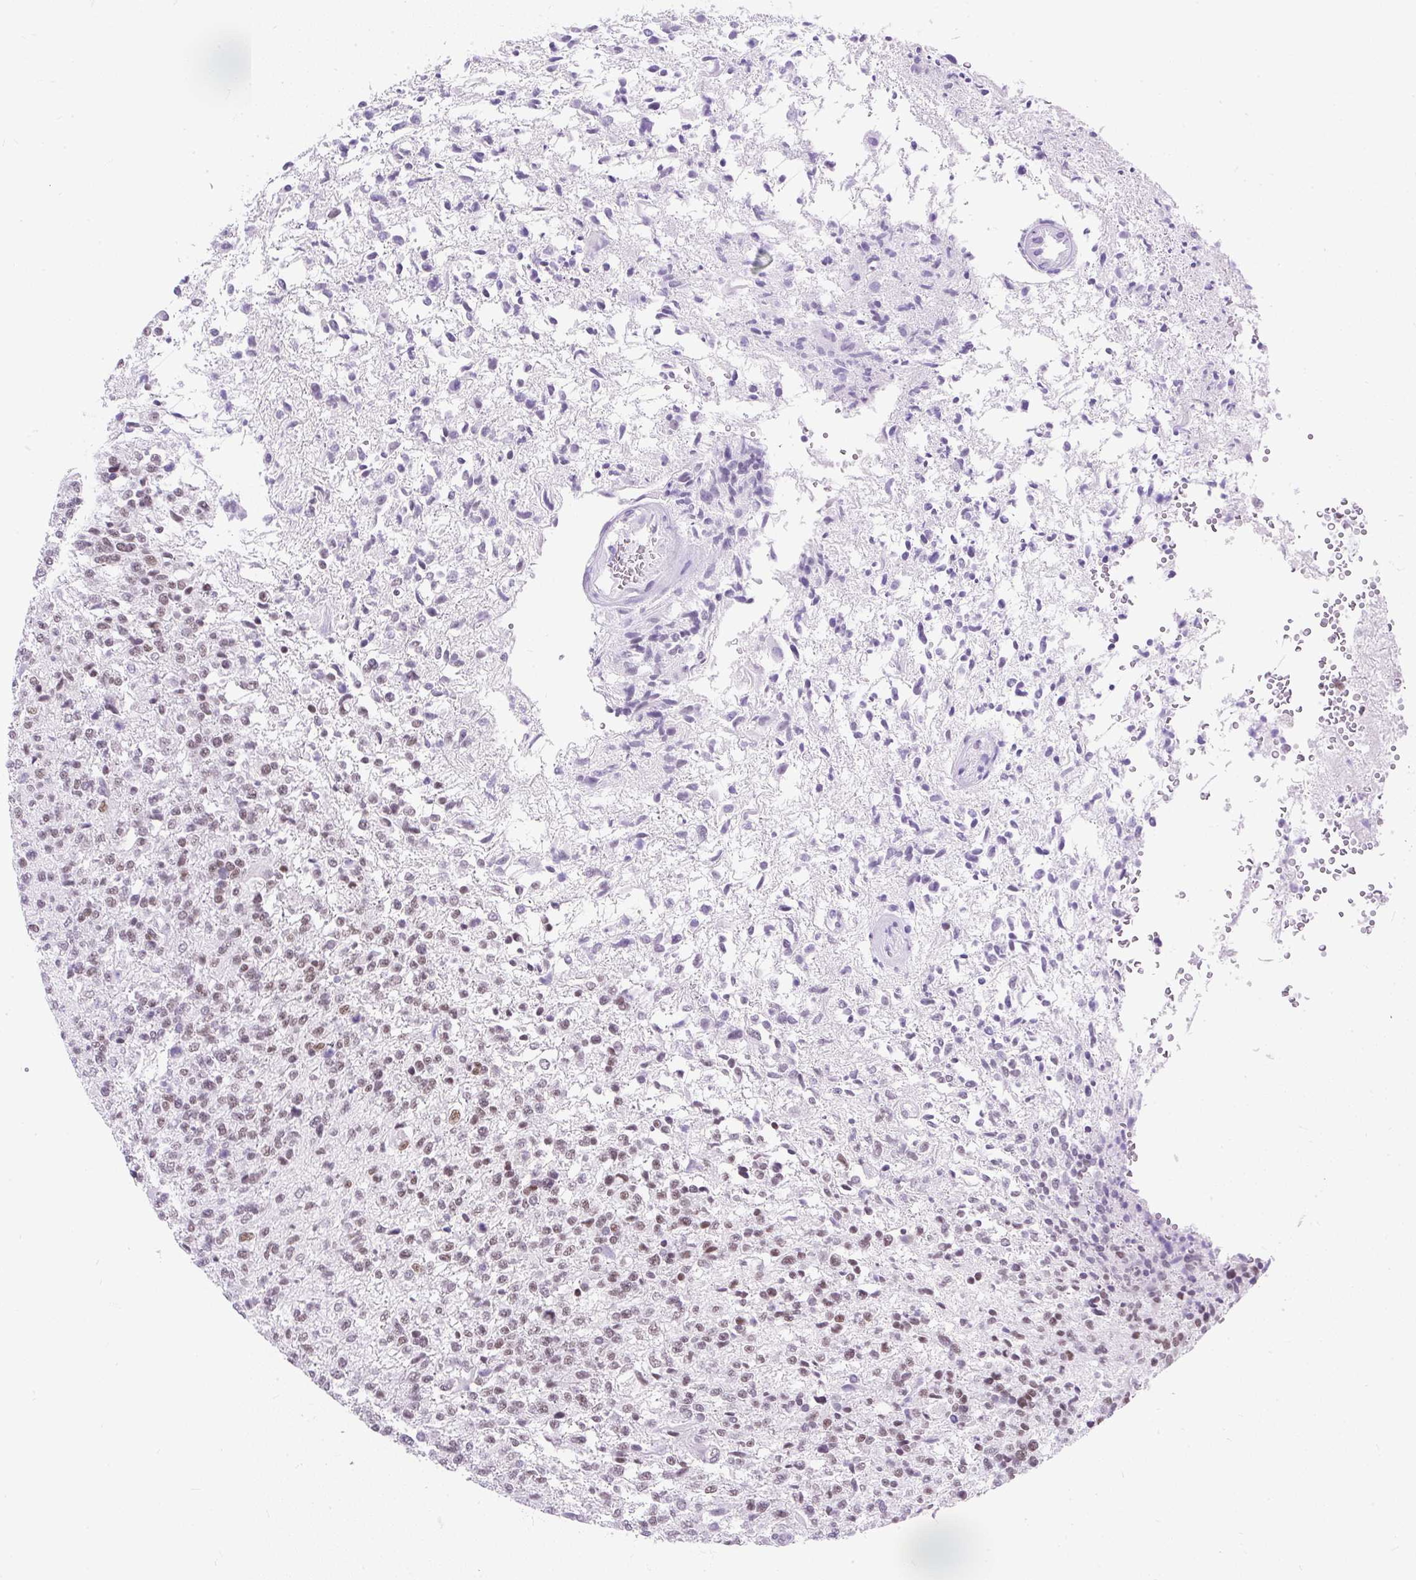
{"staining": {"intensity": "weak", "quantity": "25%-75%", "location": "nuclear"}, "tissue": "glioma", "cell_type": "Tumor cells", "image_type": "cancer", "snomed": [{"axis": "morphology", "description": "Glioma, malignant, High grade"}, {"axis": "topography", "description": "Brain"}], "caption": "There is low levels of weak nuclear expression in tumor cells of malignant high-grade glioma, as demonstrated by immunohistochemical staining (brown color).", "gene": "PLCXD2", "patient": {"sex": "male", "age": 56}}